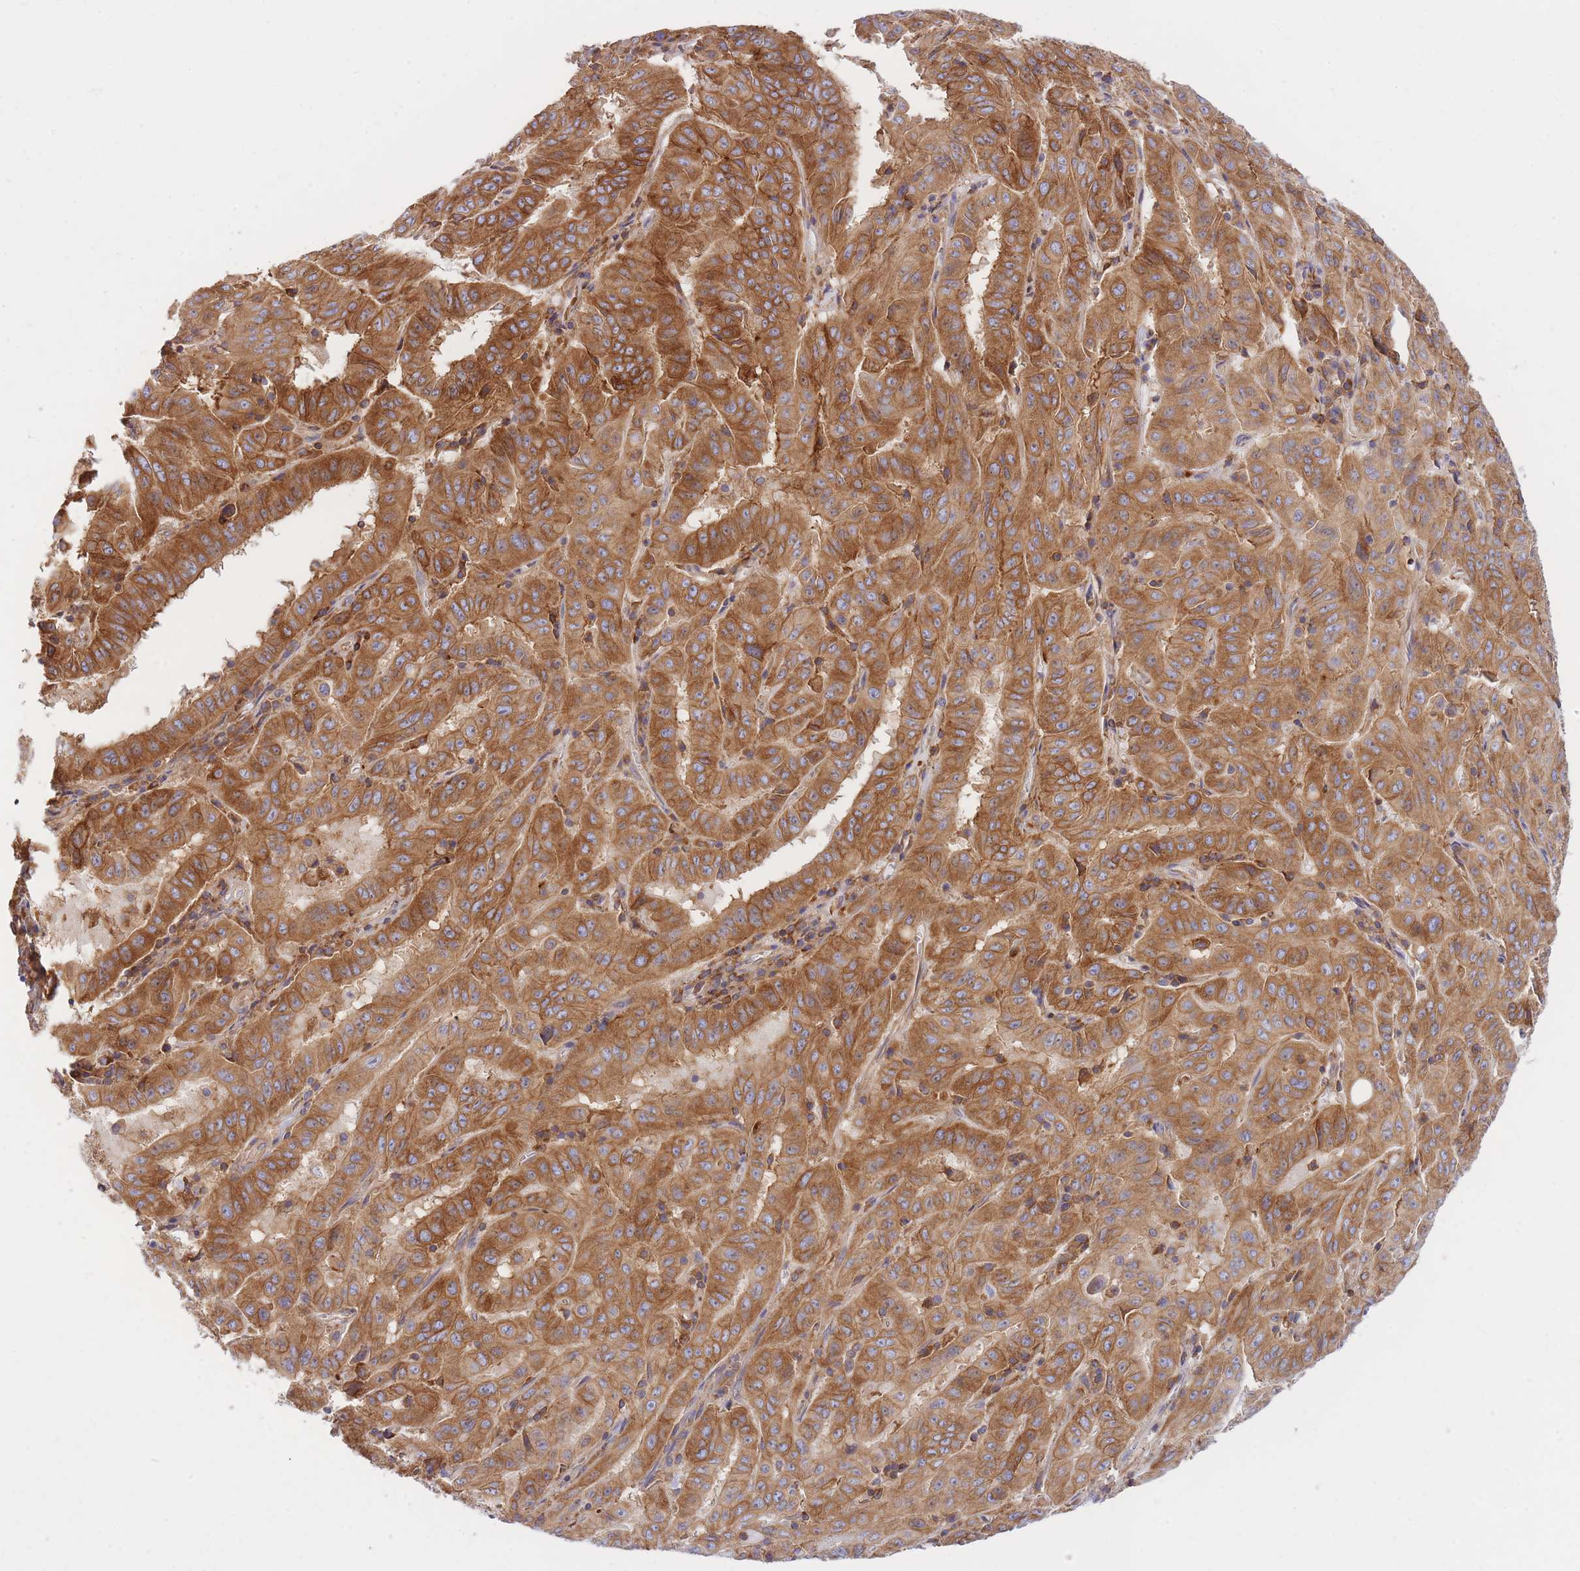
{"staining": {"intensity": "strong", "quantity": ">75%", "location": "cytoplasmic/membranous"}, "tissue": "pancreatic cancer", "cell_type": "Tumor cells", "image_type": "cancer", "snomed": [{"axis": "morphology", "description": "Adenocarcinoma, NOS"}, {"axis": "topography", "description": "Pancreas"}], "caption": "Immunohistochemical staining of human adenocarcinoma (pancreatic) shows high levels of strong cytoplasmic/membranous protein staining in about >75% of tumor cells.", "gene": "REM1", "patient": {"sex": "male", "age": 63}}